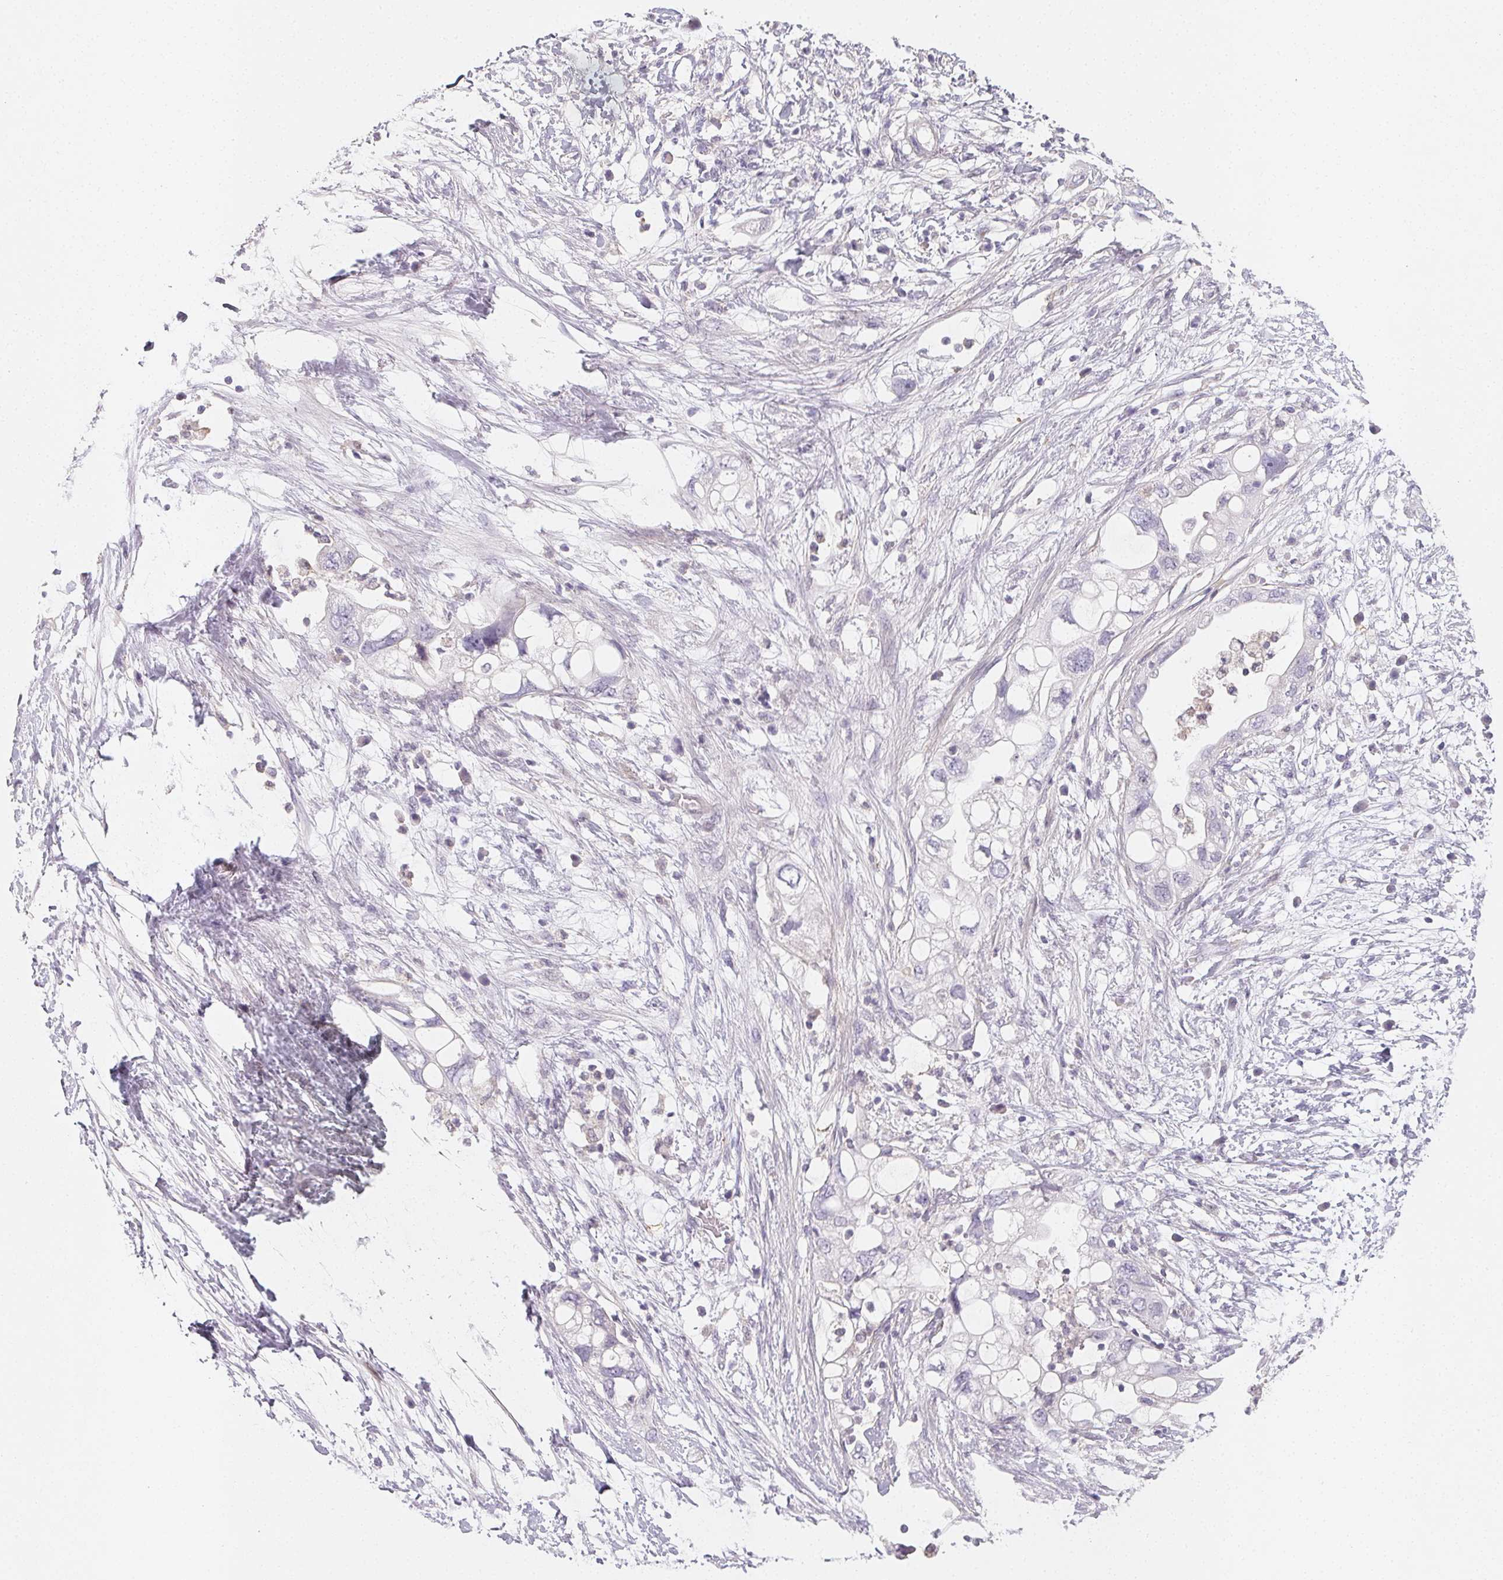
{"staining": {"intensity": "negative", "quantity": "none", "location": "none"}, "tissue": "pancreatic cancer", "cell_type": "Tumor cells", "image_type": "cancer", "snomed": [{"axis": "morphology", "description": "Adenocarcinoma, NOS"}, {"axis": "topography", "description": "Pancreas"}], "caption": "IHC histopathology image of pancreatic cancer stained for a protein (brown), which reveals no positivity in tumor cells. (Brightfield microscopy of DAB (3,3'-diaminobenzidine) immunohistochemistry at high magnification).", "gene": "LRRC23", "patient": {"sex": "female", "age": 72}}